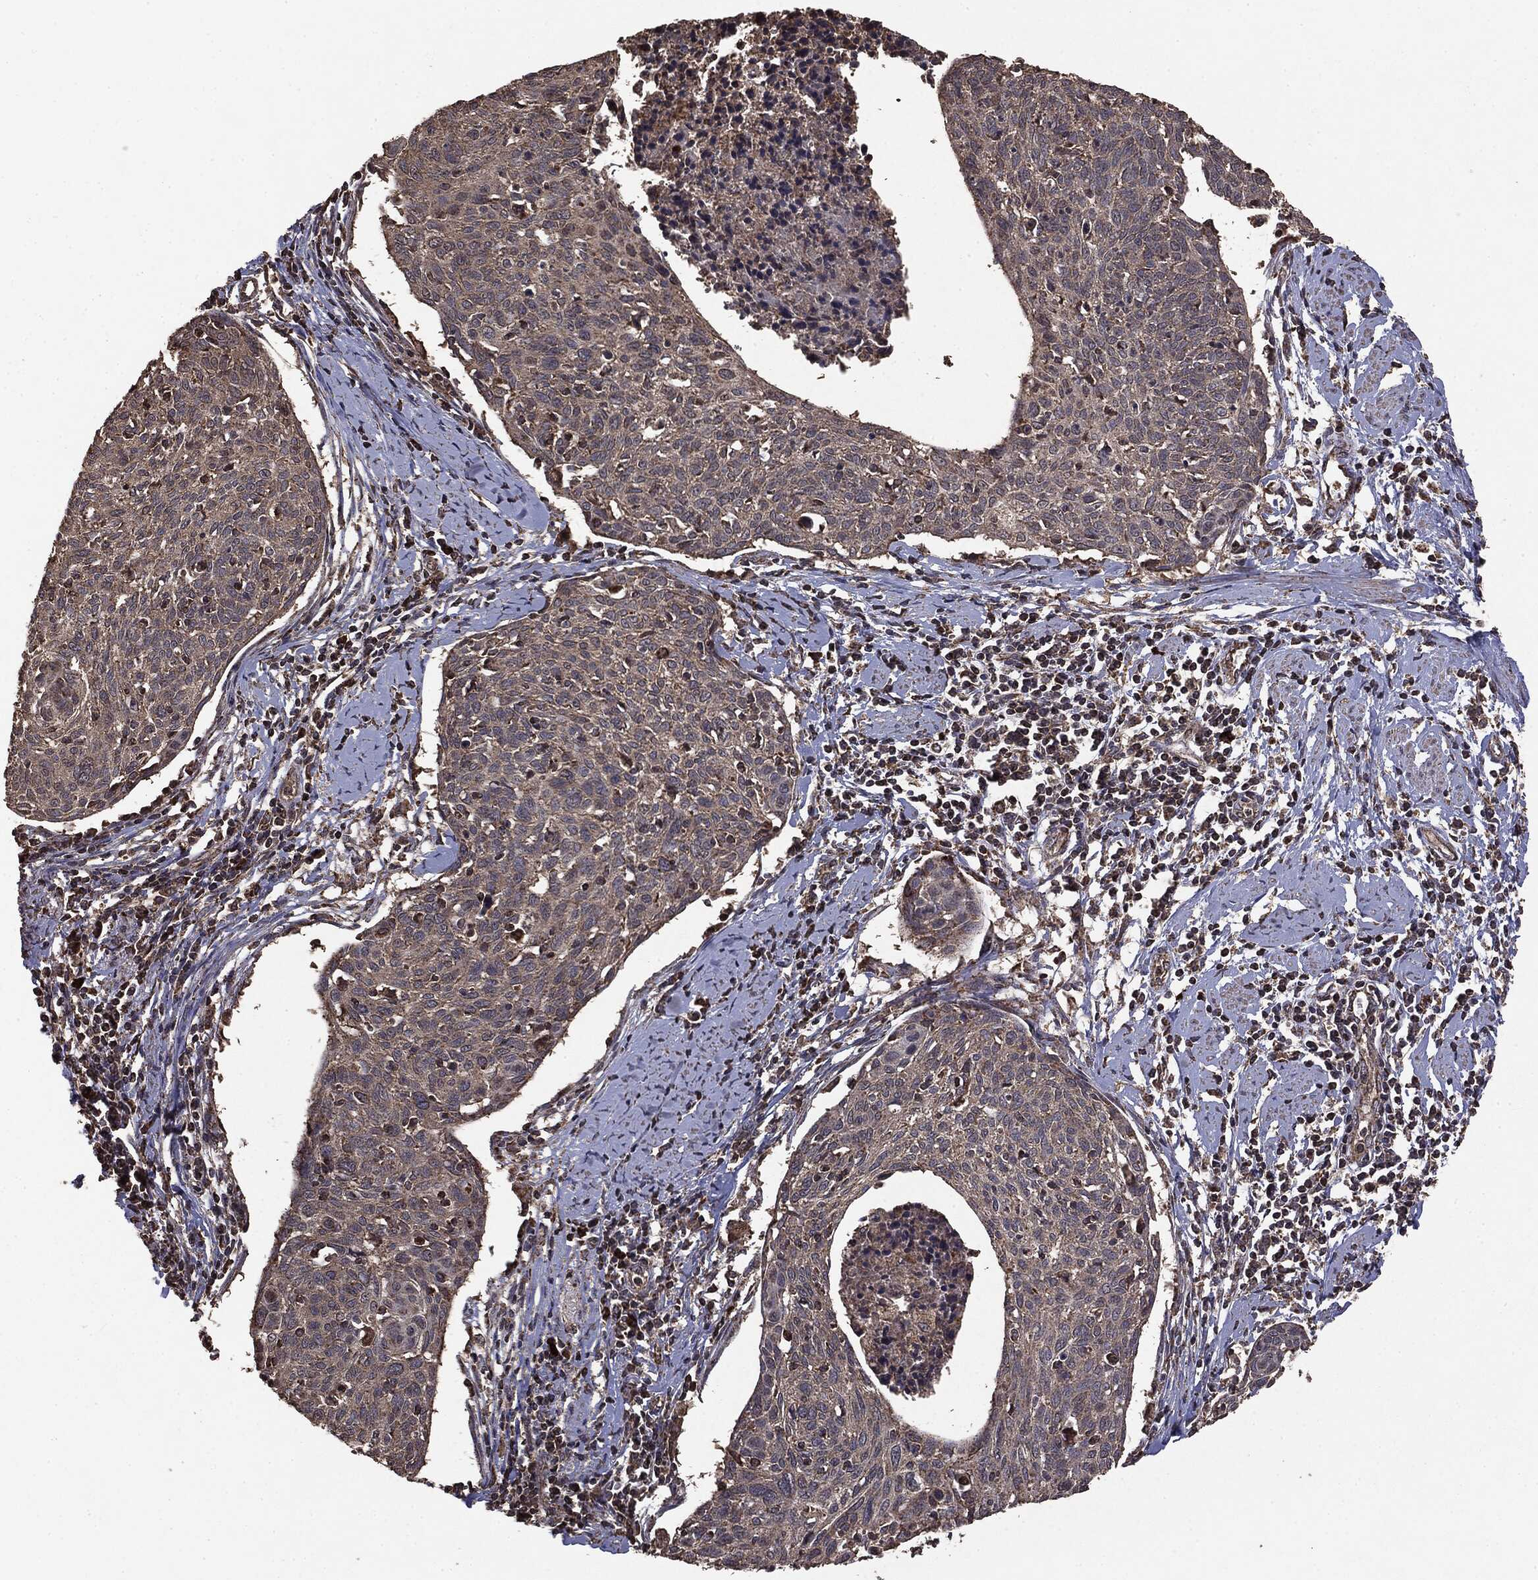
{"staining": {"intensity": "negative", "quantity": "none", "location": "none"}, "tissue": "cervical cancer", "cell_type": "Tumor cells", "image_type": "cancer", "snomed": [{"axis": "morphology", "description": "Squamous cell carcinoma, NOS"}, {"axis": "topography", "description": "Cervix"}], "caption": "Tumor cells are negative for protein expression in human cervical cancer (squamous cell carcinoma).", "gene": "MTOR", "patient": {"sex": "female", "age": 49}}